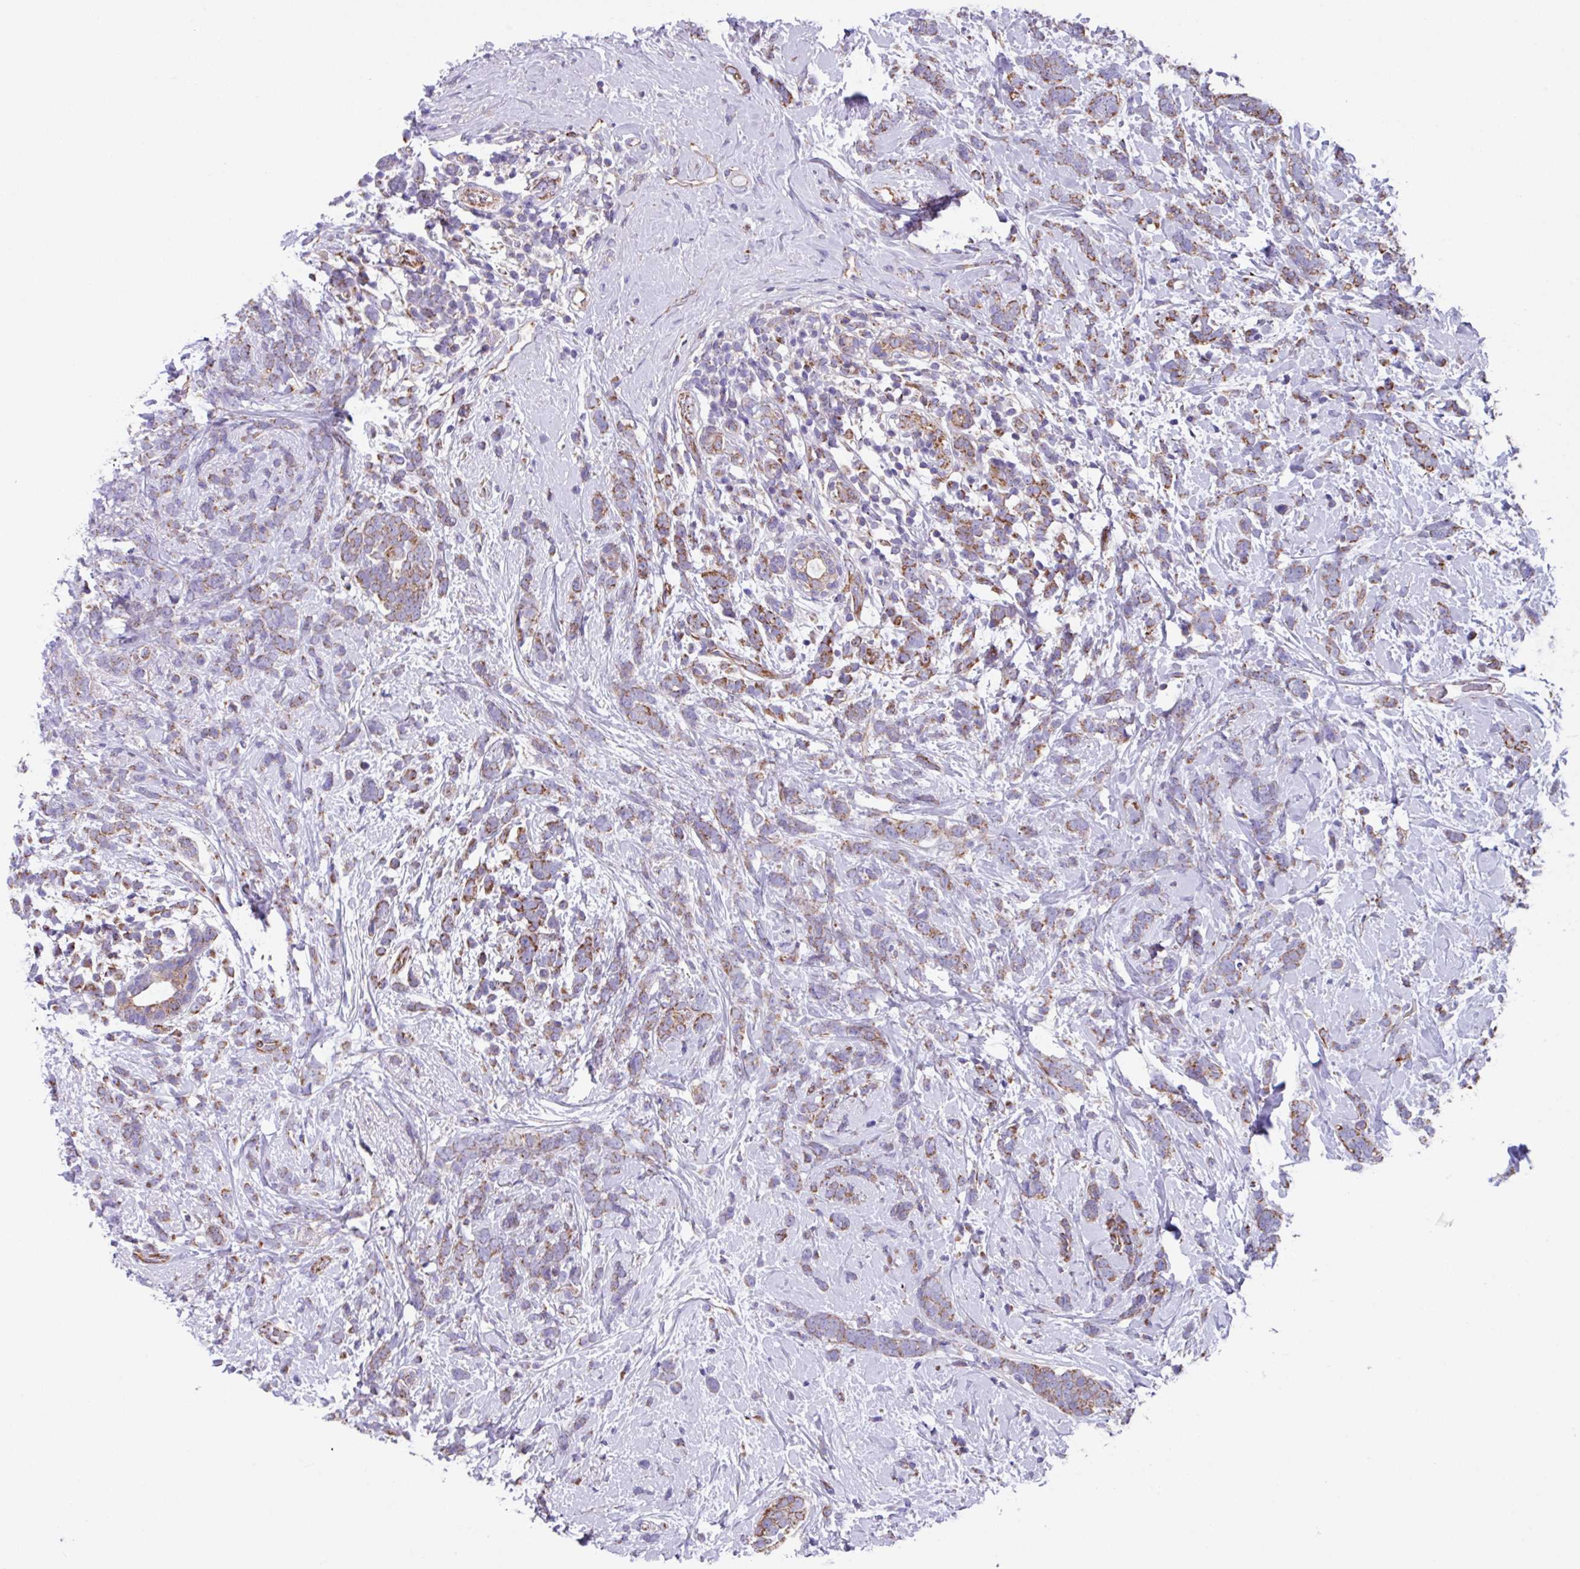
{"staining": {"intensity": "moderate", "quantity": "25%-75%", "location": "cytoplasmic/membranous"}, "tissue": "breast cancer", "cell_type": "Tumor cells", "image_type": "cancer", "snomed": [{"axis": "morphology", "description": "Lobular carcinoma"}, {"axis": "topography", "description": "Breast"}], "caption": "This micrograph shows immunohistochemistry (IHC) staining of human breast cancer (lobular carcinoma), with medium moderate cytoplasmic/membranous positivity in approximately 25%-75% of tumor cells.", "gene": "OTULIN", "patient": {"sex": "female", "age": 58}}